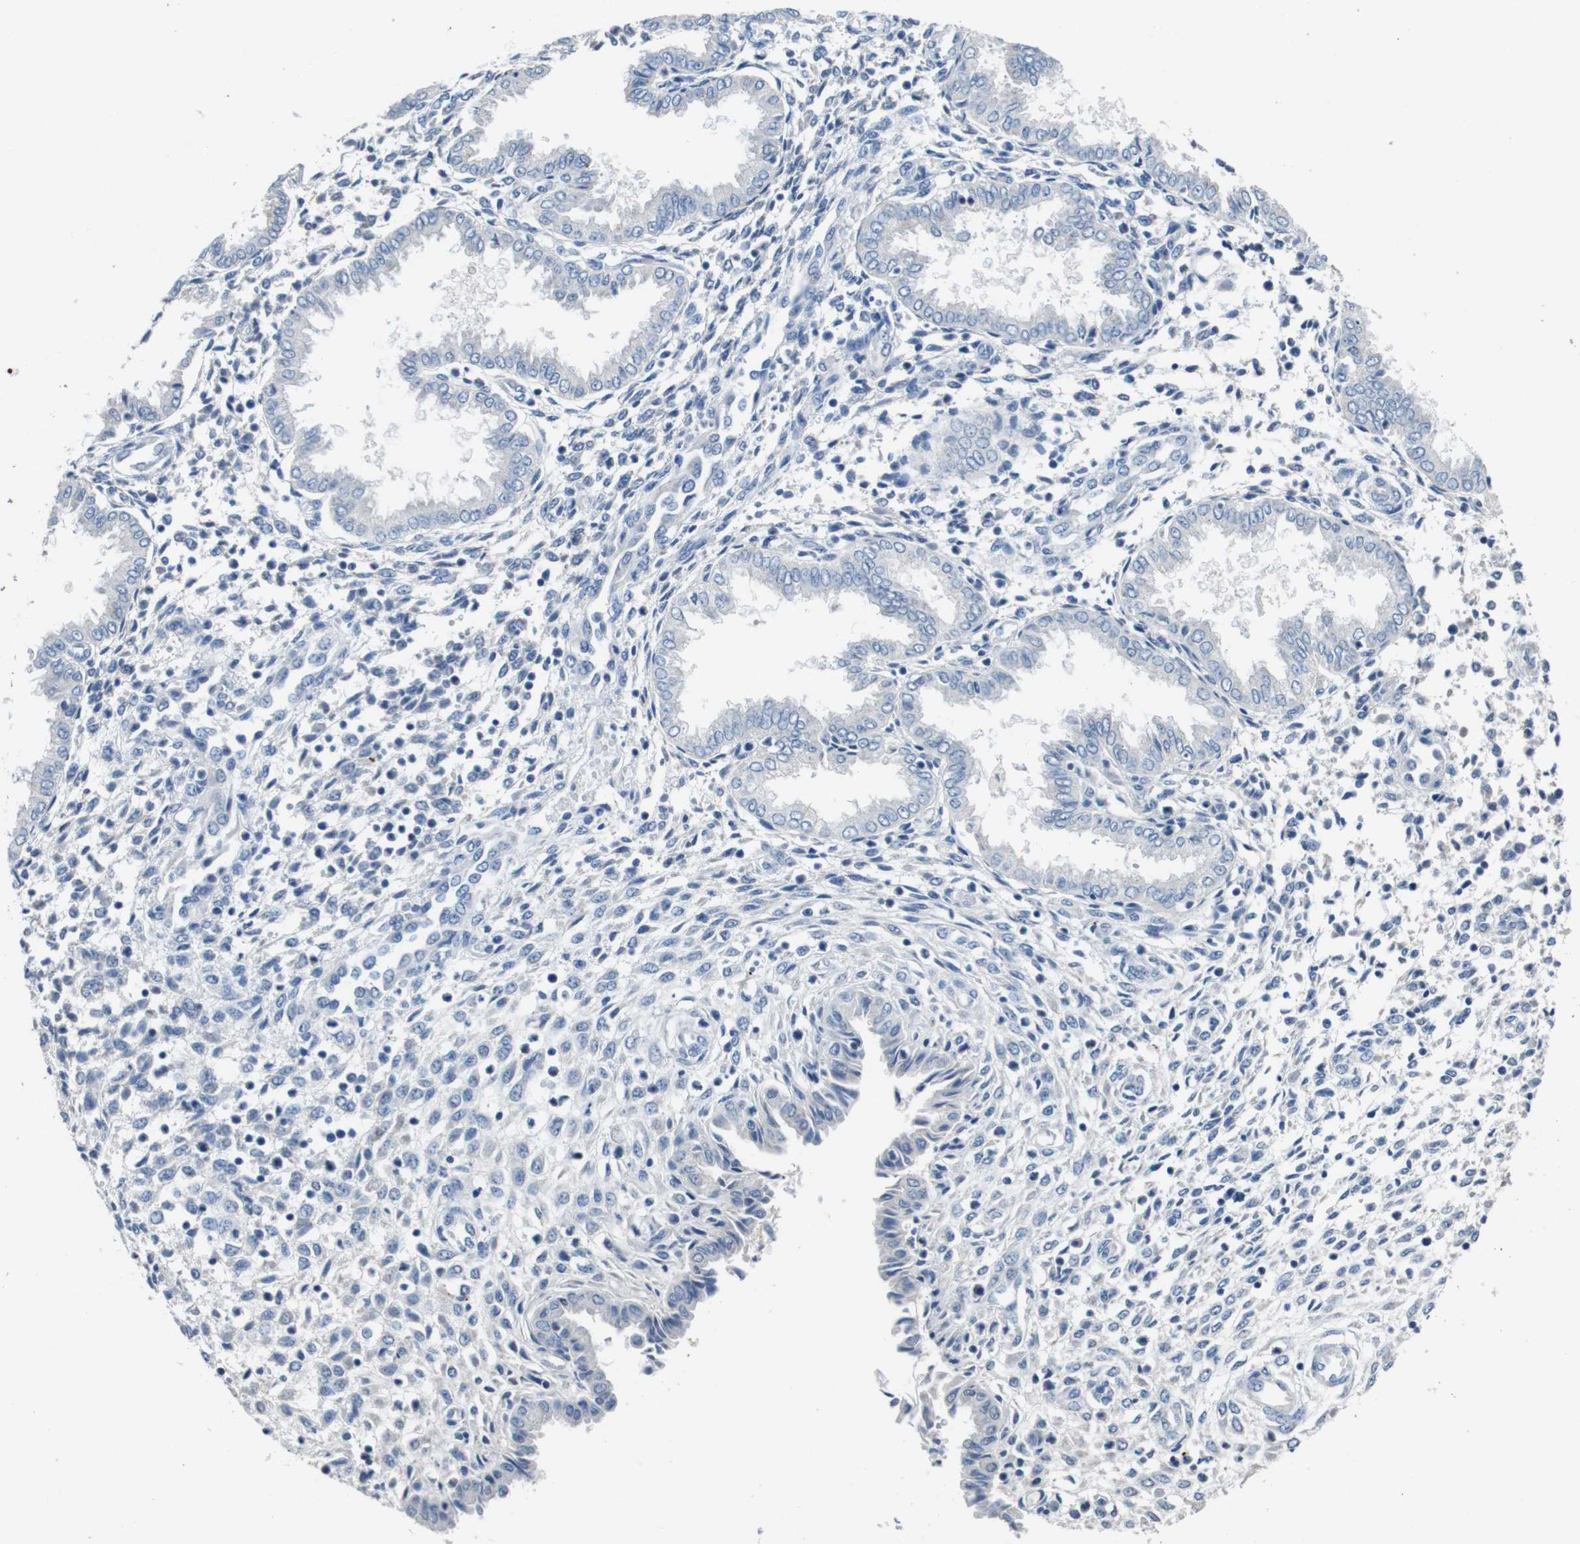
{"staining": {"intensity": "negative", "quantity": "none", "location": "none"}, "tissue": "endometrium", "cell_type": "Cells in endometrial stroma", "image_type": "normal", "snomed": [{"axis": "morphology", "description": "Normal tissue, NOS"}, {"axis": "topography", "description": "Endometrium"}], "caption": "This is an IHC photomicrograph of normal human endometrium. There is no staining in cells in endometrial stroma.", "gene": "SLC2A8", "patient": {"sex": "female", "age": 33}}